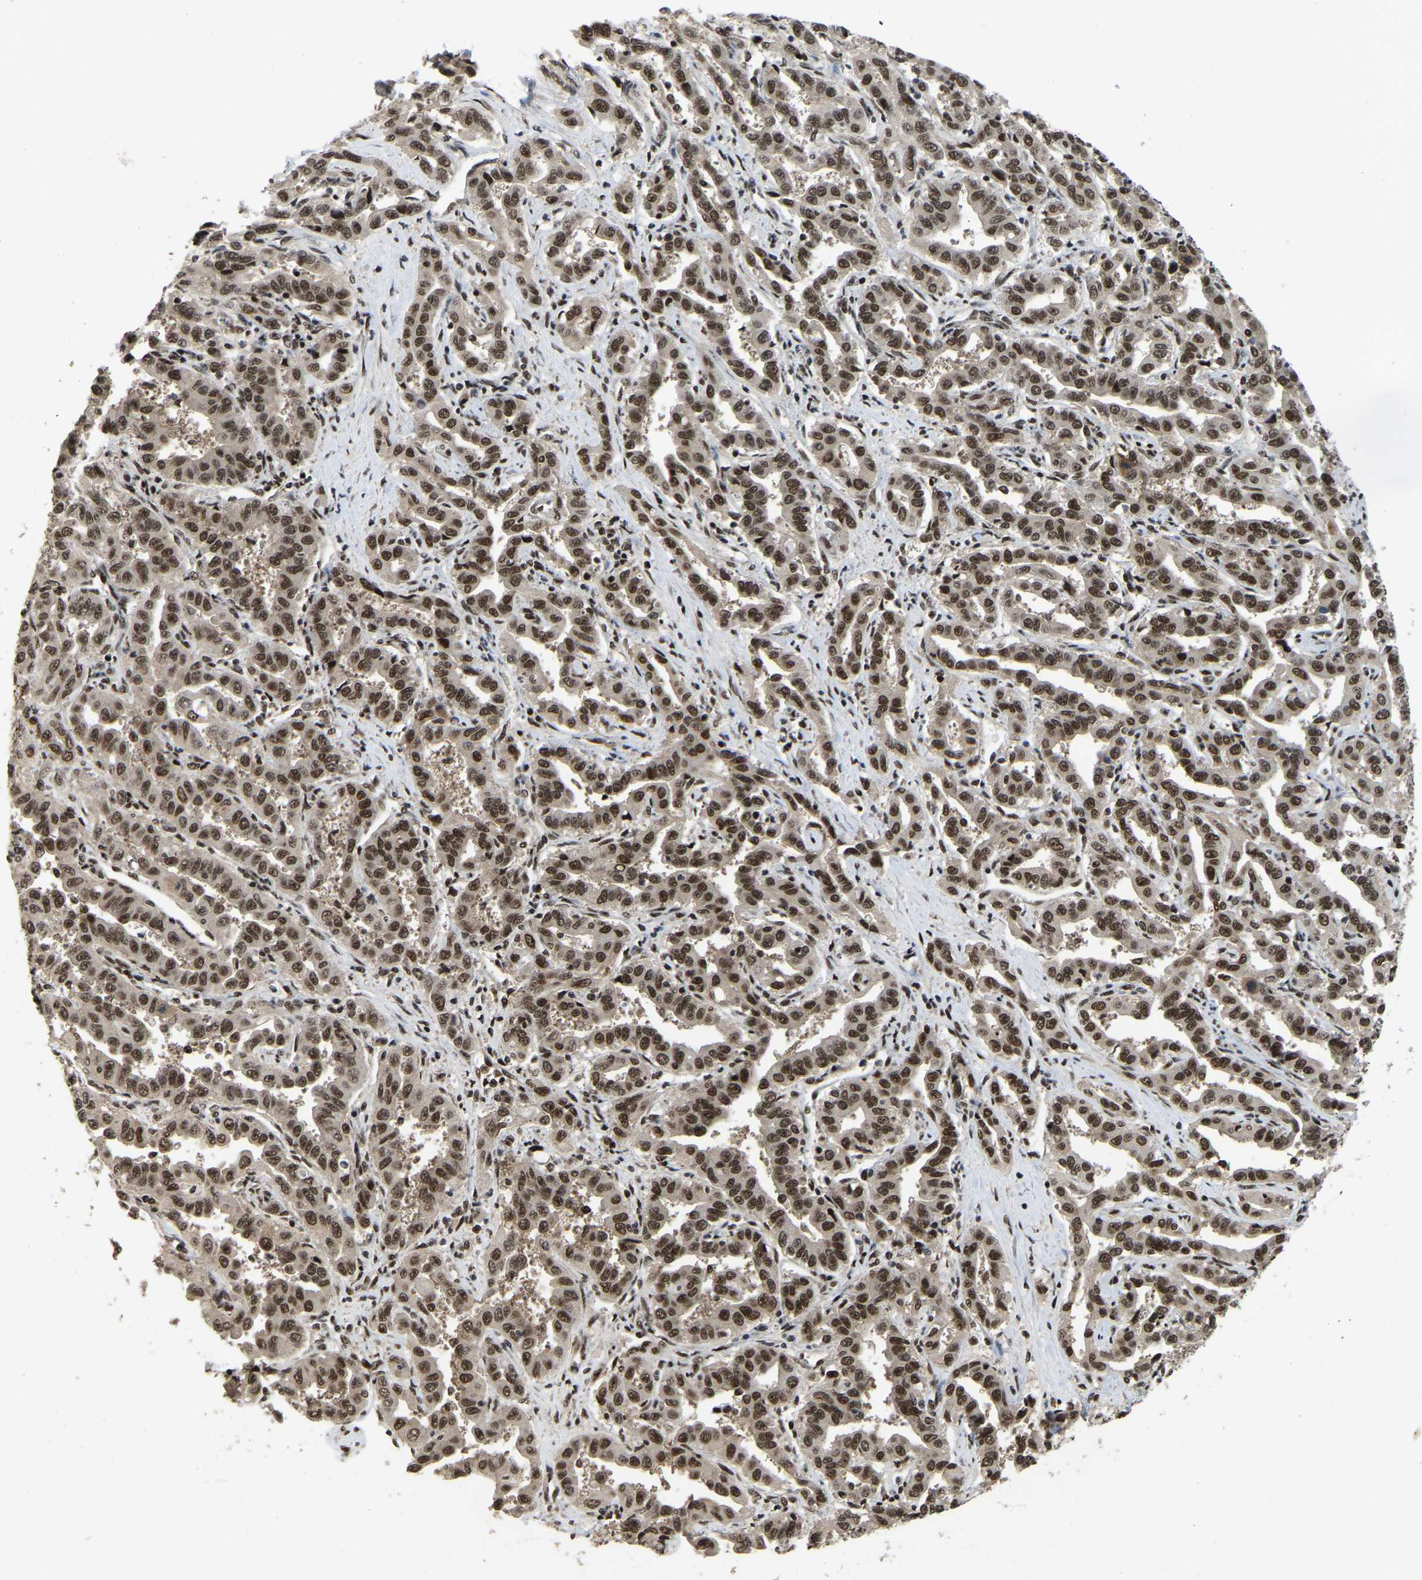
{"staining": {"intensity": "moderate", "quantity": ">75%", "location": "nuclear"}, "tissue": "liver cancer", "cell_type": "Tumor cells", "image_type": "cancer", "snomed": [{"axis": "morphology", "description": "Cholangiocarcinoma"}, {"axis": "topography", "description": "Liver"}], "caption": "Tumor cells exhibit moderate nuclear positivity in approximately >75% of cells in liver cholangiocarcinoma.", "gene": "TBL1XR1", "patient": {"sex": "male", "age": 59}}